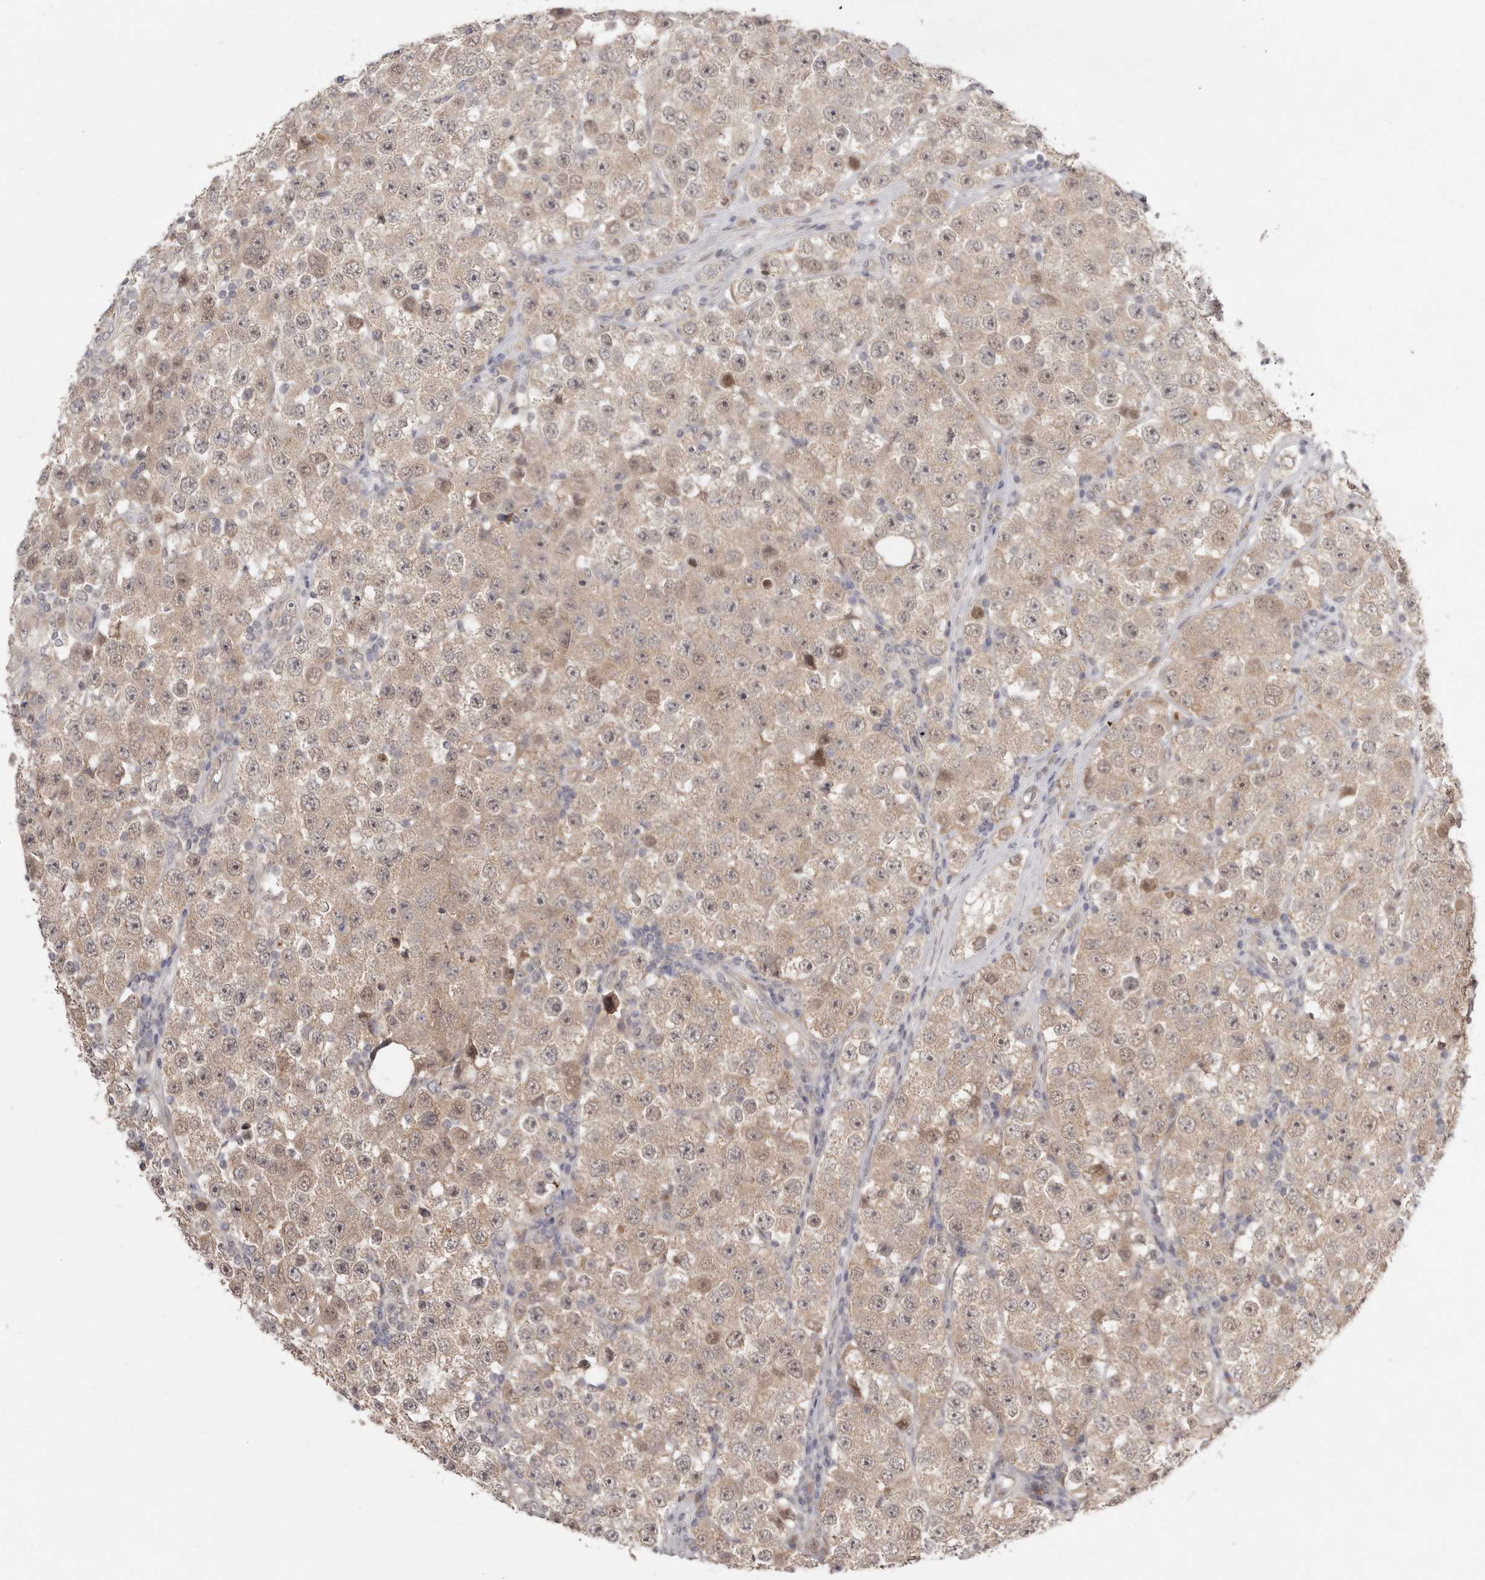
{"staining": {"intensity": "weak", "quantity": ">75%", "location": "cytoplasmic/membranous"}, "tissue": "testis cancer", "cell_type": "Tumor cells", "image_type": "cancer", "snomed": [{"axis": "morphology", "description": "Seminoma, NOS"}, {"axis": "topography", "description": "Testis"}], "caption": "Immunohistochemical staining of human testis seminoma demonstrates low levels of weak cytoplasmic/membranous positivity in approximately >75% of tumor cells.", "gene": "NSUN4", "patient": {"sex": "male", "age": 28}}